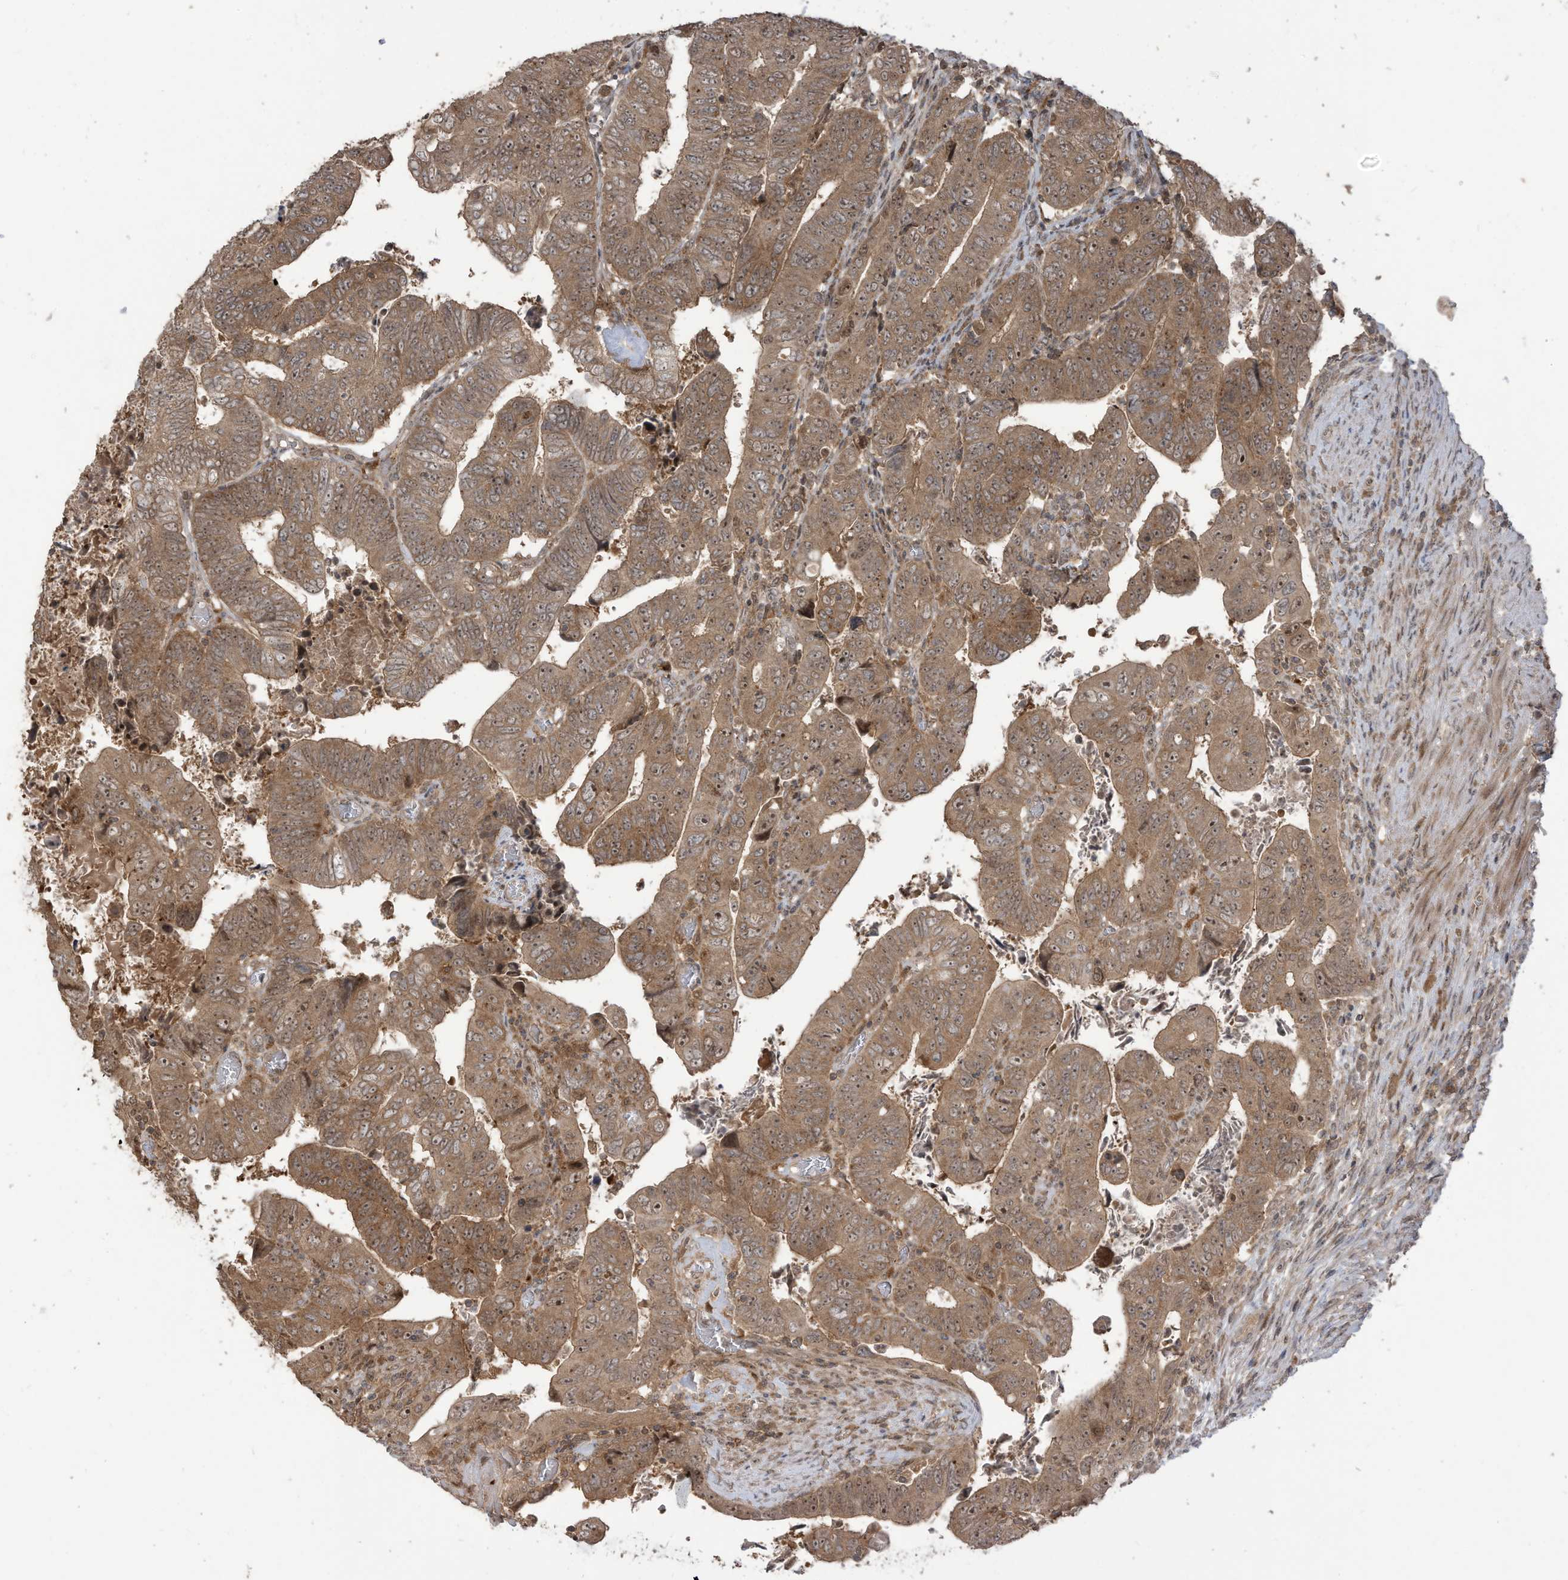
{"staining": {"intensity": "moderate", "quantity": ">75%", "location": "cytoplasmic/membranous,nuclear"}, "tissue": "colorectal cancer", "cell_type": "Tumor cells", "image_type": "cancer", "snomed": [{"axis": "morphology", "description": "Normal tissue, NOS"}, {"axis": "morphology", "description": "Adenocarcinoma, NOS"}, {"axis": "topography", "description": "Rectum"}], "caption": "A photomicrograph of human colorectal cancer stained for a protein demonstrates moderate cytoplasmic/membranous and nuclear brown staining in tumor cells.", "gene": "CARF", "patient": {"sex": "female", "age": 65}}